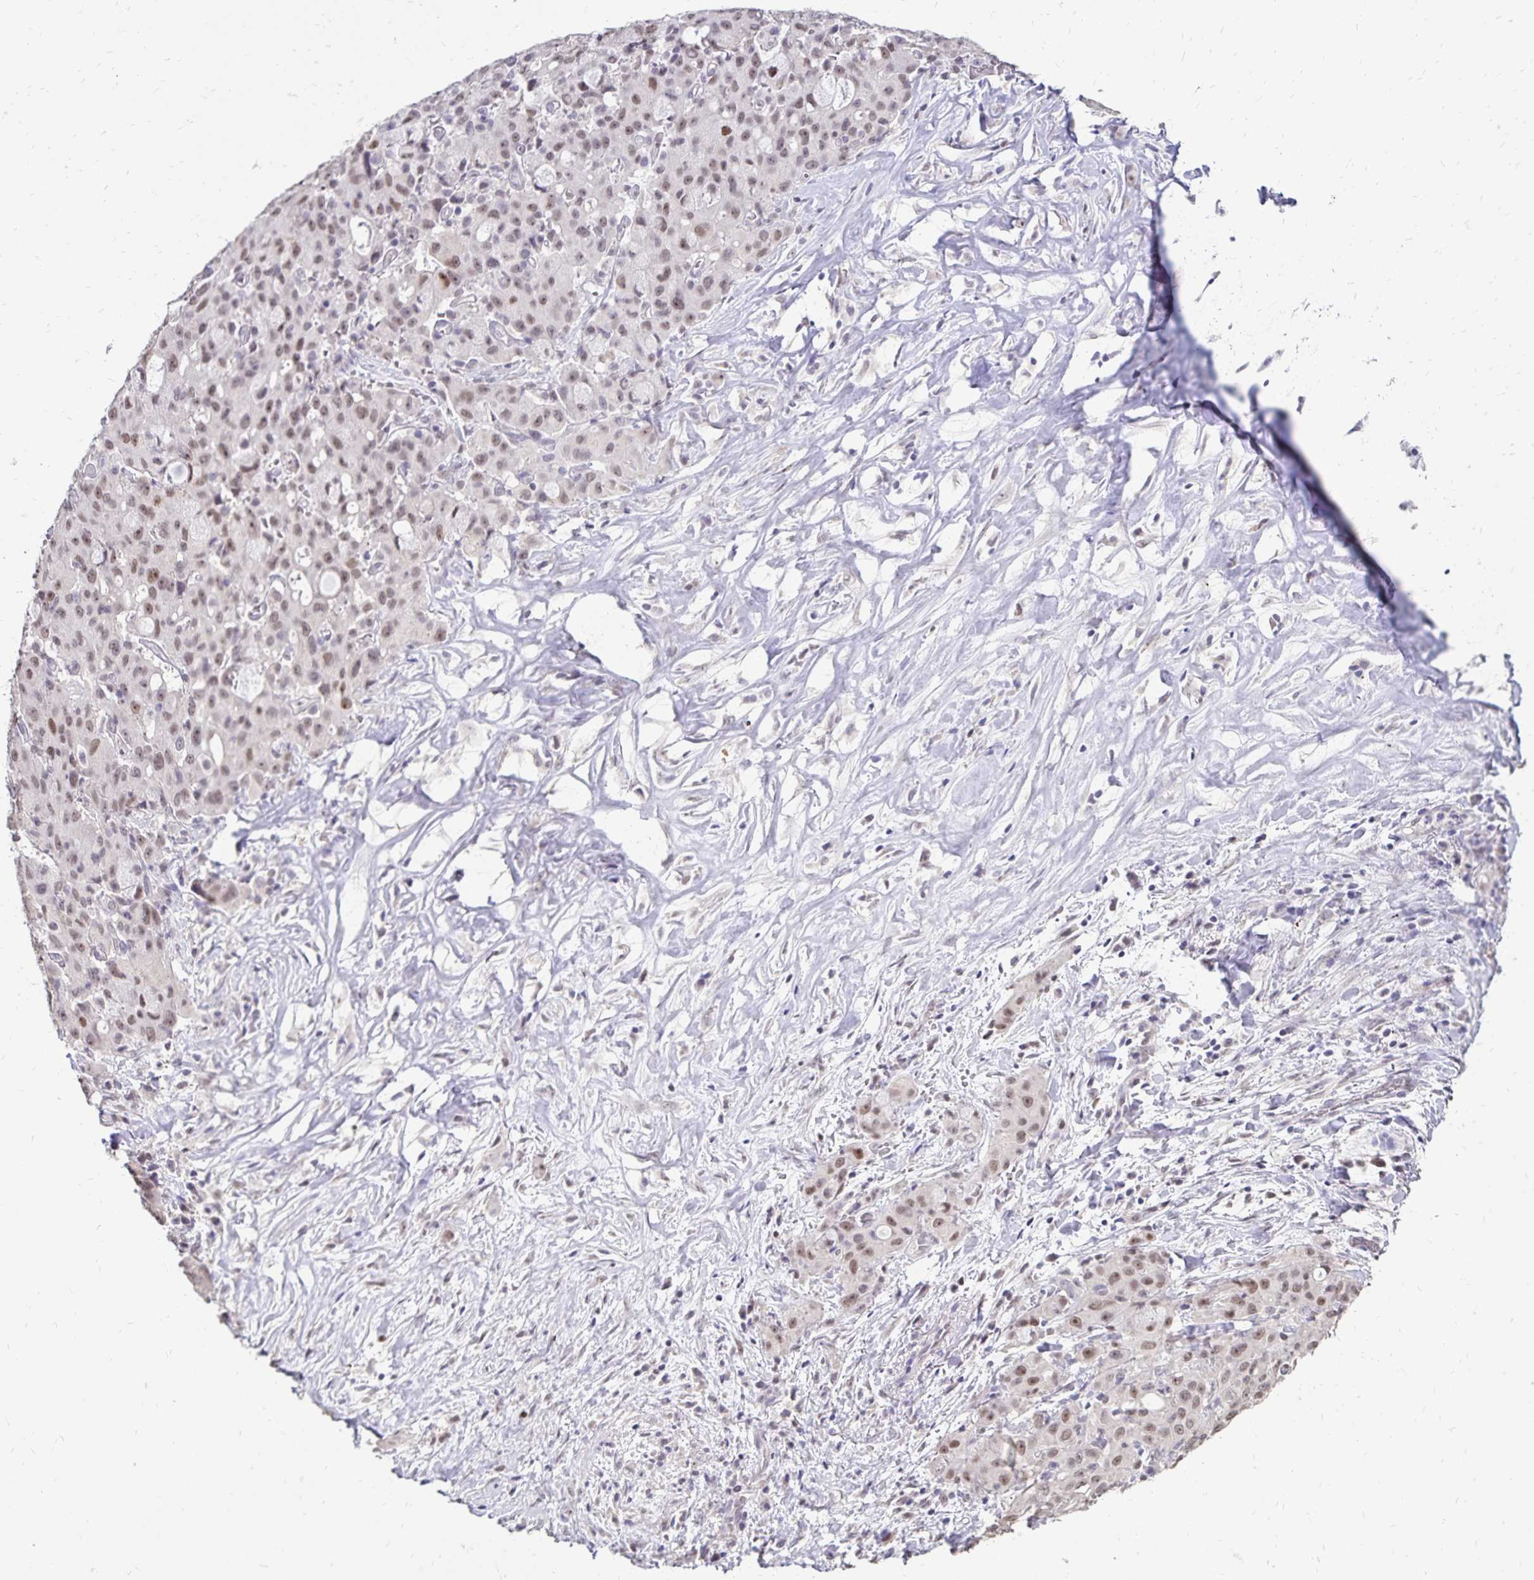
{"staining": {"intensity": "weak", "quantity": ">75%", "location": "nuclear"}, "tissue": "lung cancer", "cell_type": "Tumor cells", "image_type": "cancer", "snomed": [{"axis": "morphology", "description": "Adenocarcinoma, NOS"}, {"axis": "topography", "description": "Lung"}], "caption": "A brown stain shows weak nuclear expression of a protein in adenocarcinoma (lung) tumor cells.", "gene": "POLB", "patient": {"sex": "female", "age": 44}}